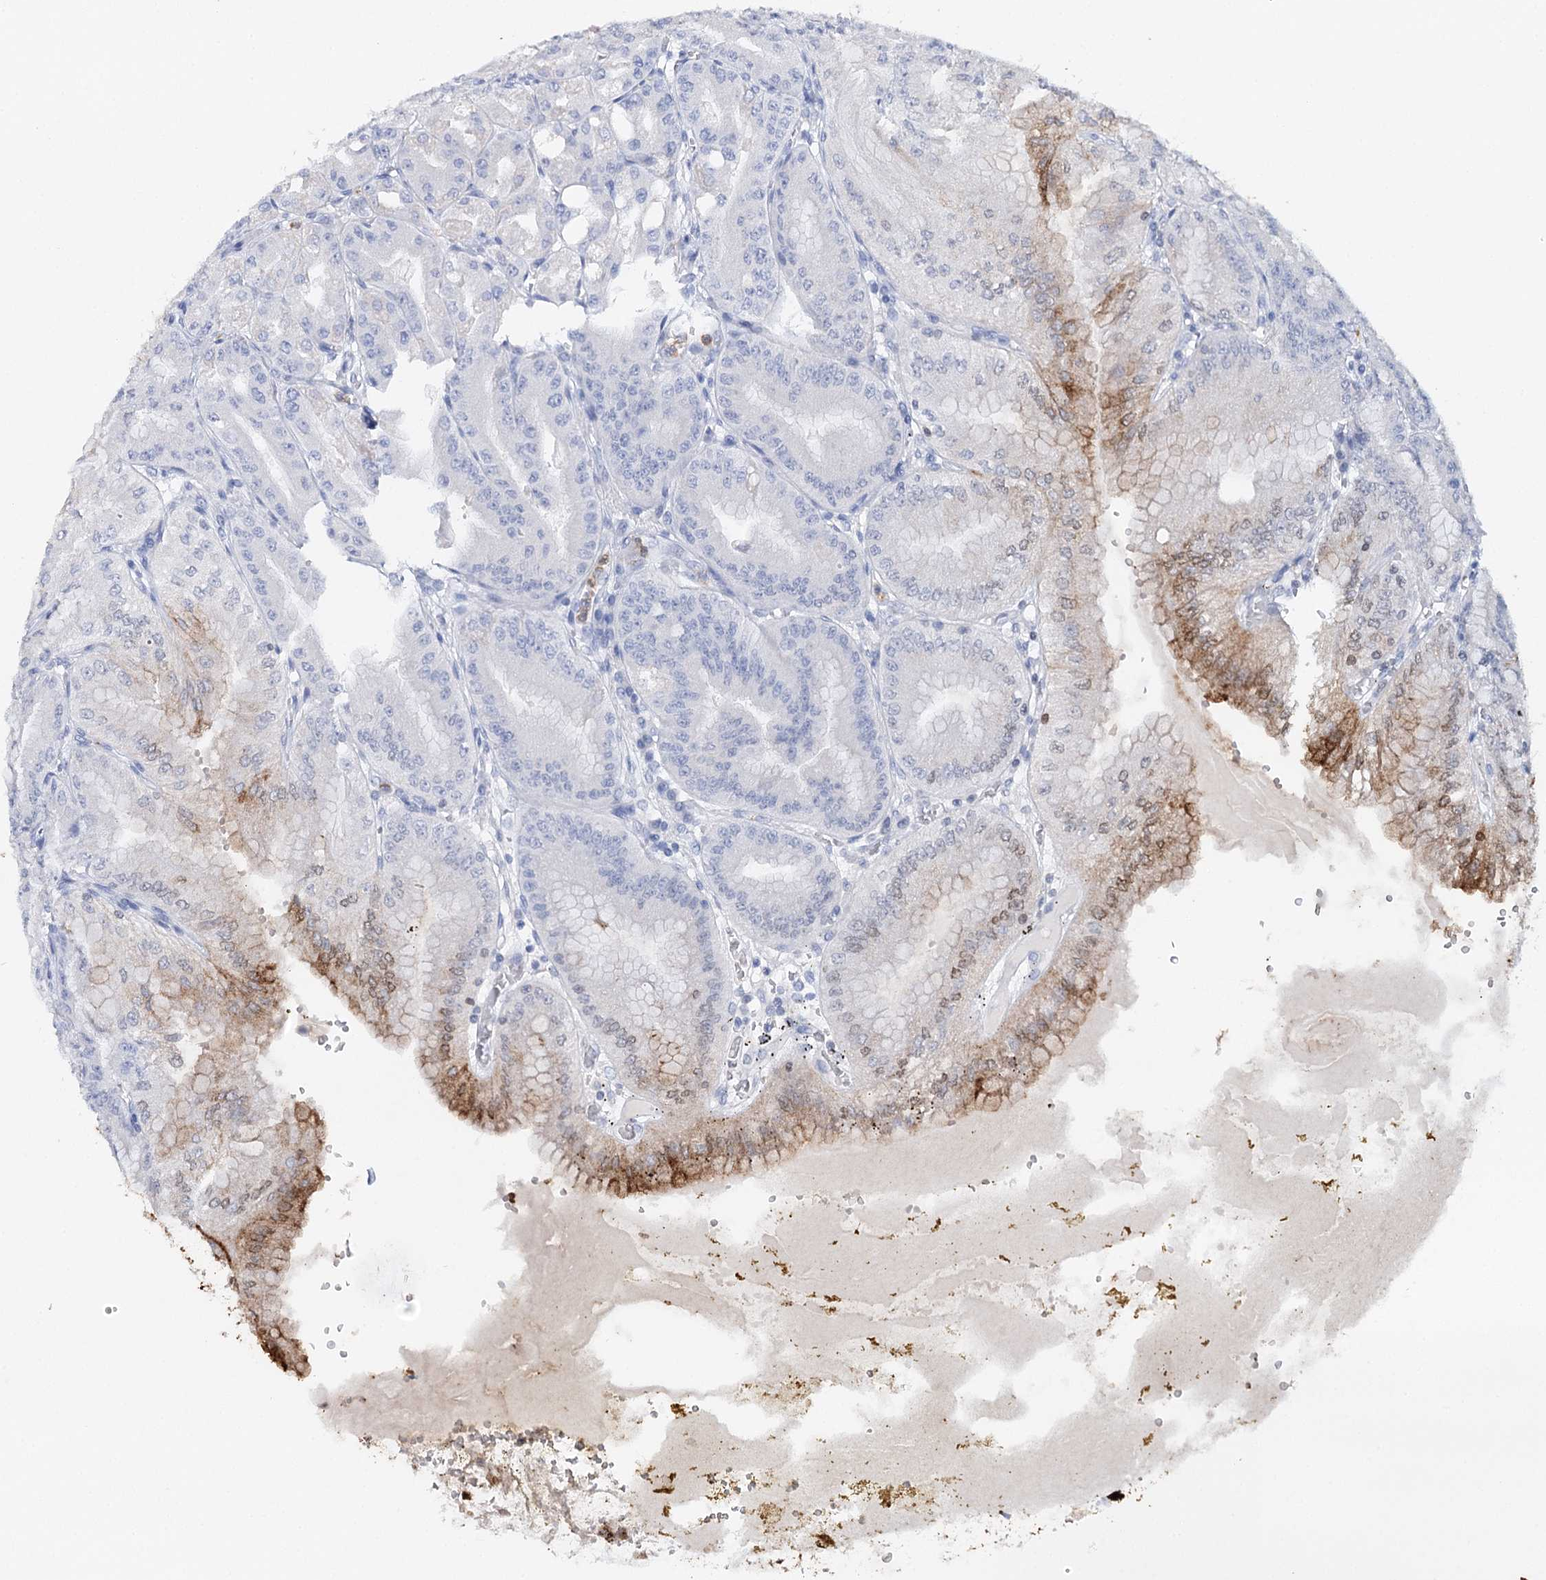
{"staining": {"intensity": "moderate", "quantity": "<25%", "location": "cytoplasmic/membranous,nuclear"}, "tissue": "stomach", "cell_type": "Glandular cells", "image_type": "normal", "snomed": [{"axis": "morphology", "description": "Normal tissue, NOS"}, {"axis": "topography", "description": "Stomach, upper"}, {"axis": "topography", "description": "Stomach, lower"}], "caption": "An immunohistochemistry (IHC) image of normal tissue is shown. Protein staining in brown labels moderate cytoplasmic/membranous,nuclear positivity in stomach within glandular cells.", "gene": "CEACAM8", "patient": {"sex": "male", "age": 71}}